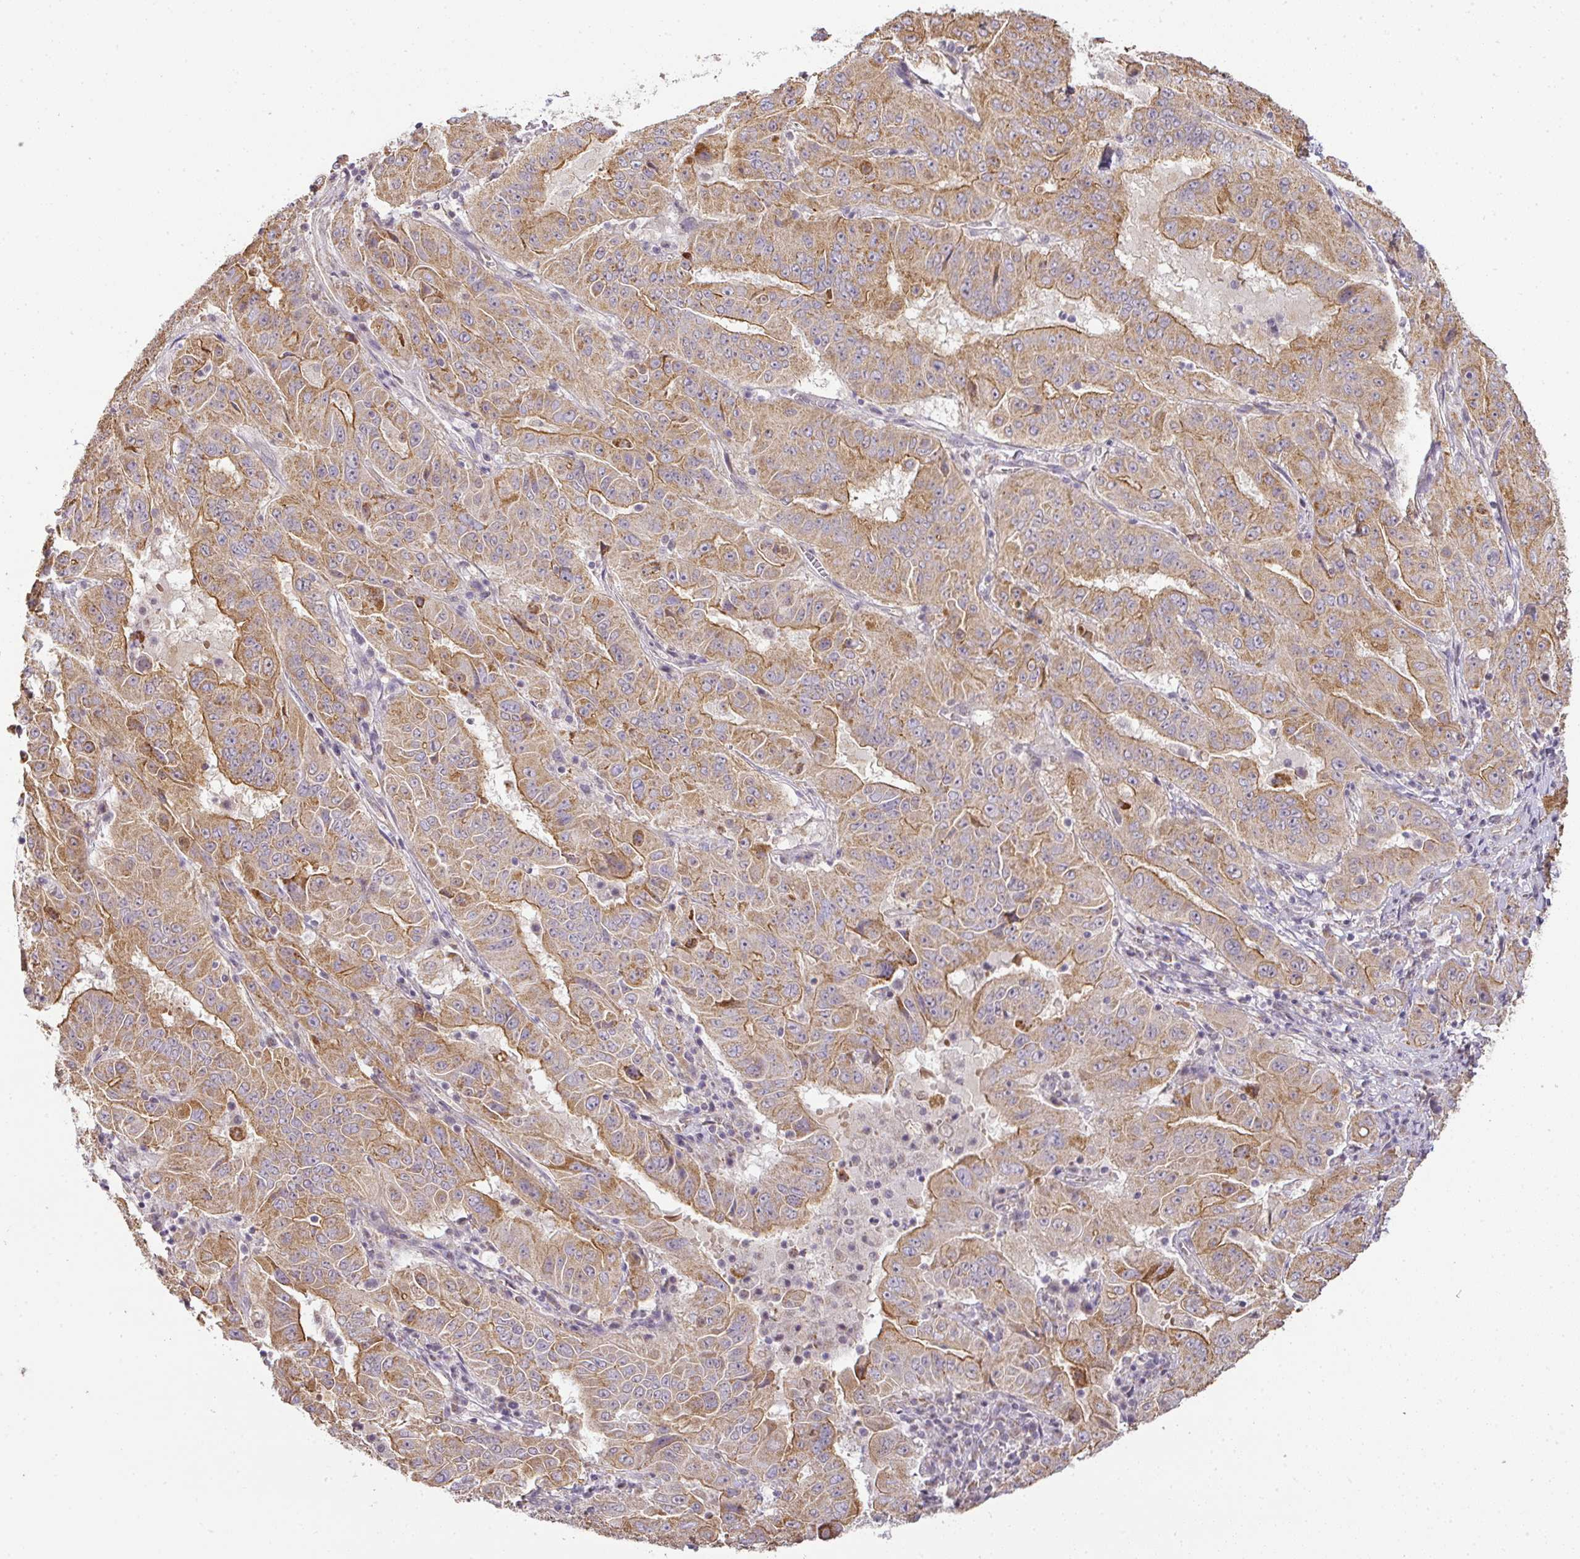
{"staining": {"intensity": "moderate", "quantity": ">75%", "location": "cytoplasmic/membranous"}, "tissue": "pancreatic cancer", "cell_type": "Tumor cells", "image_type": "cancer", "snomed": [{"axis": "morphology", "description": "Adenocarcinoma, NOS"}, {"axis": "topography", "description": "Pancreas"}], "caption": "A histopathology image of human pancreatic adenocarcinoma stained for a protein displays moderate cytoplasmic/membranous brown staining in tumor cells.", "gene": "MYOM2", "patient": {"sex": "male", "age": 63}}